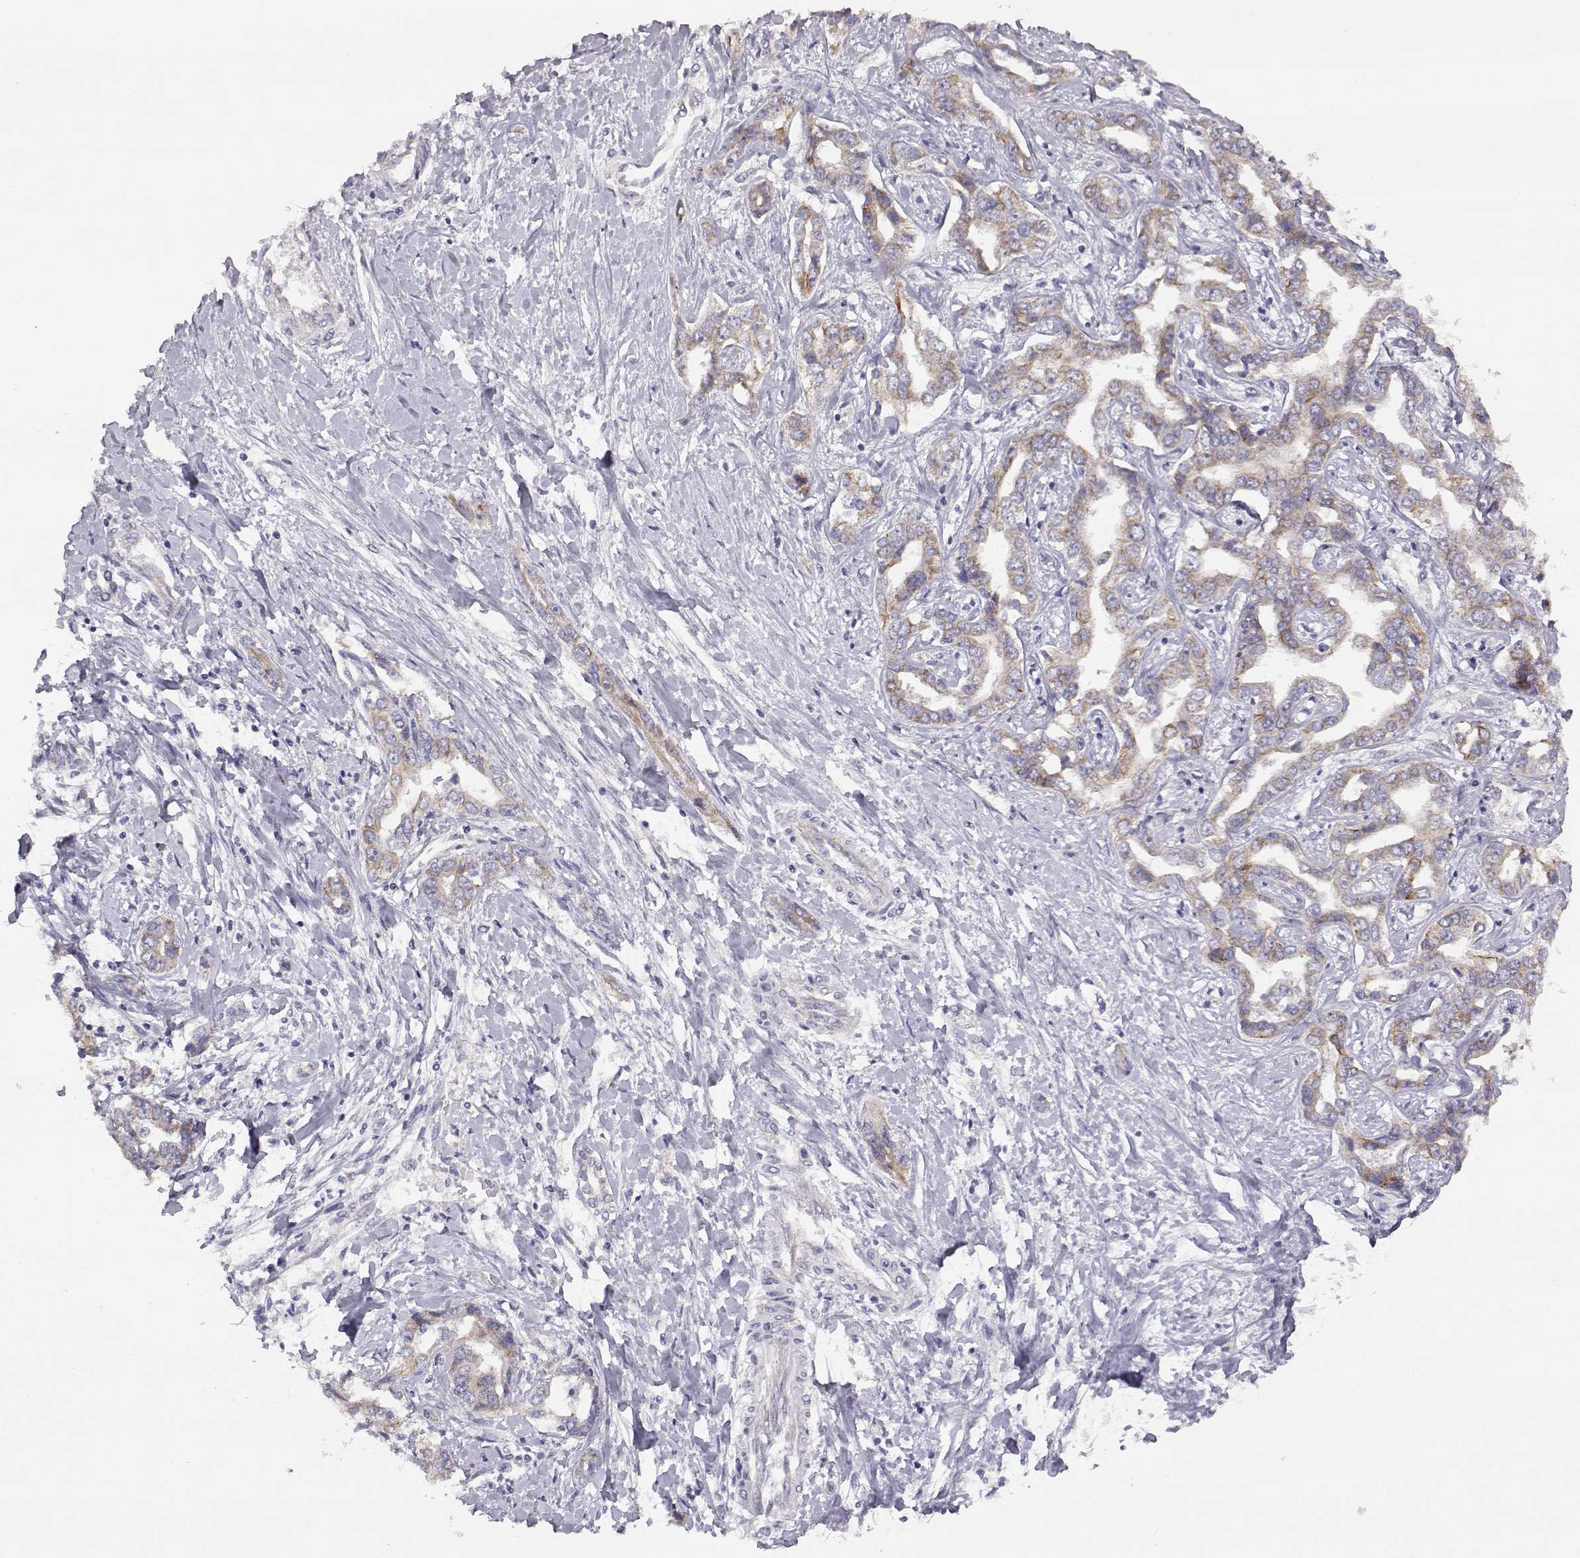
{"staining": {"intensity": "weak", "quantity": "25%-75%", "location": "cytoplasmic/membranous"}, "tissue": "liver cancer", "cell_type": "Tumor cells", "image_type": "cancer", "snomed": [{"axis": "morphology", "description": "Cholangiocarcinoma"}, {"axis": "topography", "description": "Liver"}], "caption": "Protein staining of cholangiocarcinoma (liver) tissue displays weak cytoplasmic/membranous expression in about 25%-75% of tumor cells. The staining is performed using DAB (3,3'-diaminobenzidine) brown chromogen to label protein expression. The nuclei are counter-stained blue using hematoxylin.", "gene": "DDC", "patient": {"sex": "male", "age": 59}}